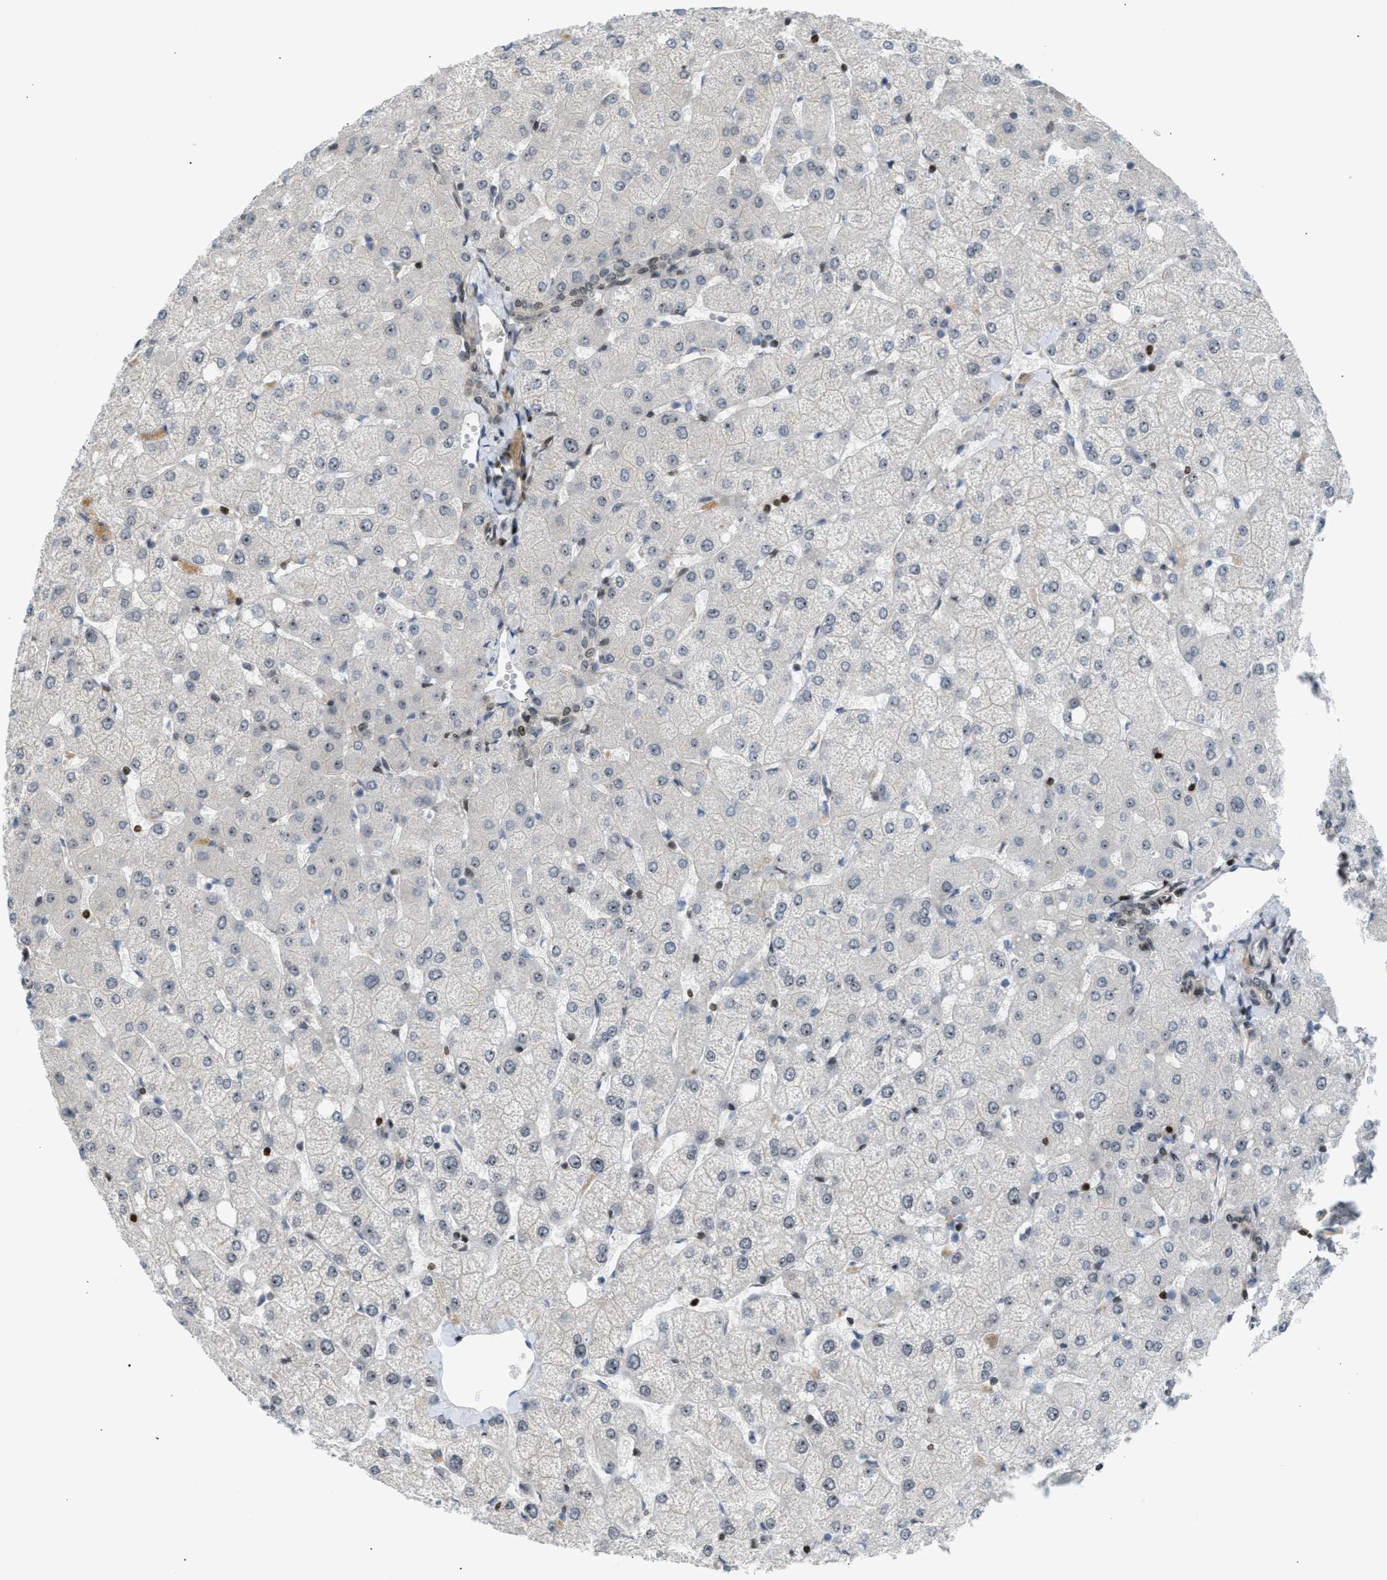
{"staining": {"intensity": "weak", "quantity": ">75%", "location": "nuclear"}, "tissue": "liver", "cell_type": "Cholangiocytes", "image_type": "normal", "snomed": [{"axis": "morphology", "description": "Normal tissue, NOS"}, {"axis": "topography", "description": "Liver"}], "caption": "Liver stained with immunohistochemistry displays weak nuclear expression in approximately >75% of cholangiocytes. (DAB IHC with brightfield microscopy, high magnification).", "gene": "NPS", "patient": {"sex": "female", "age": 54}}